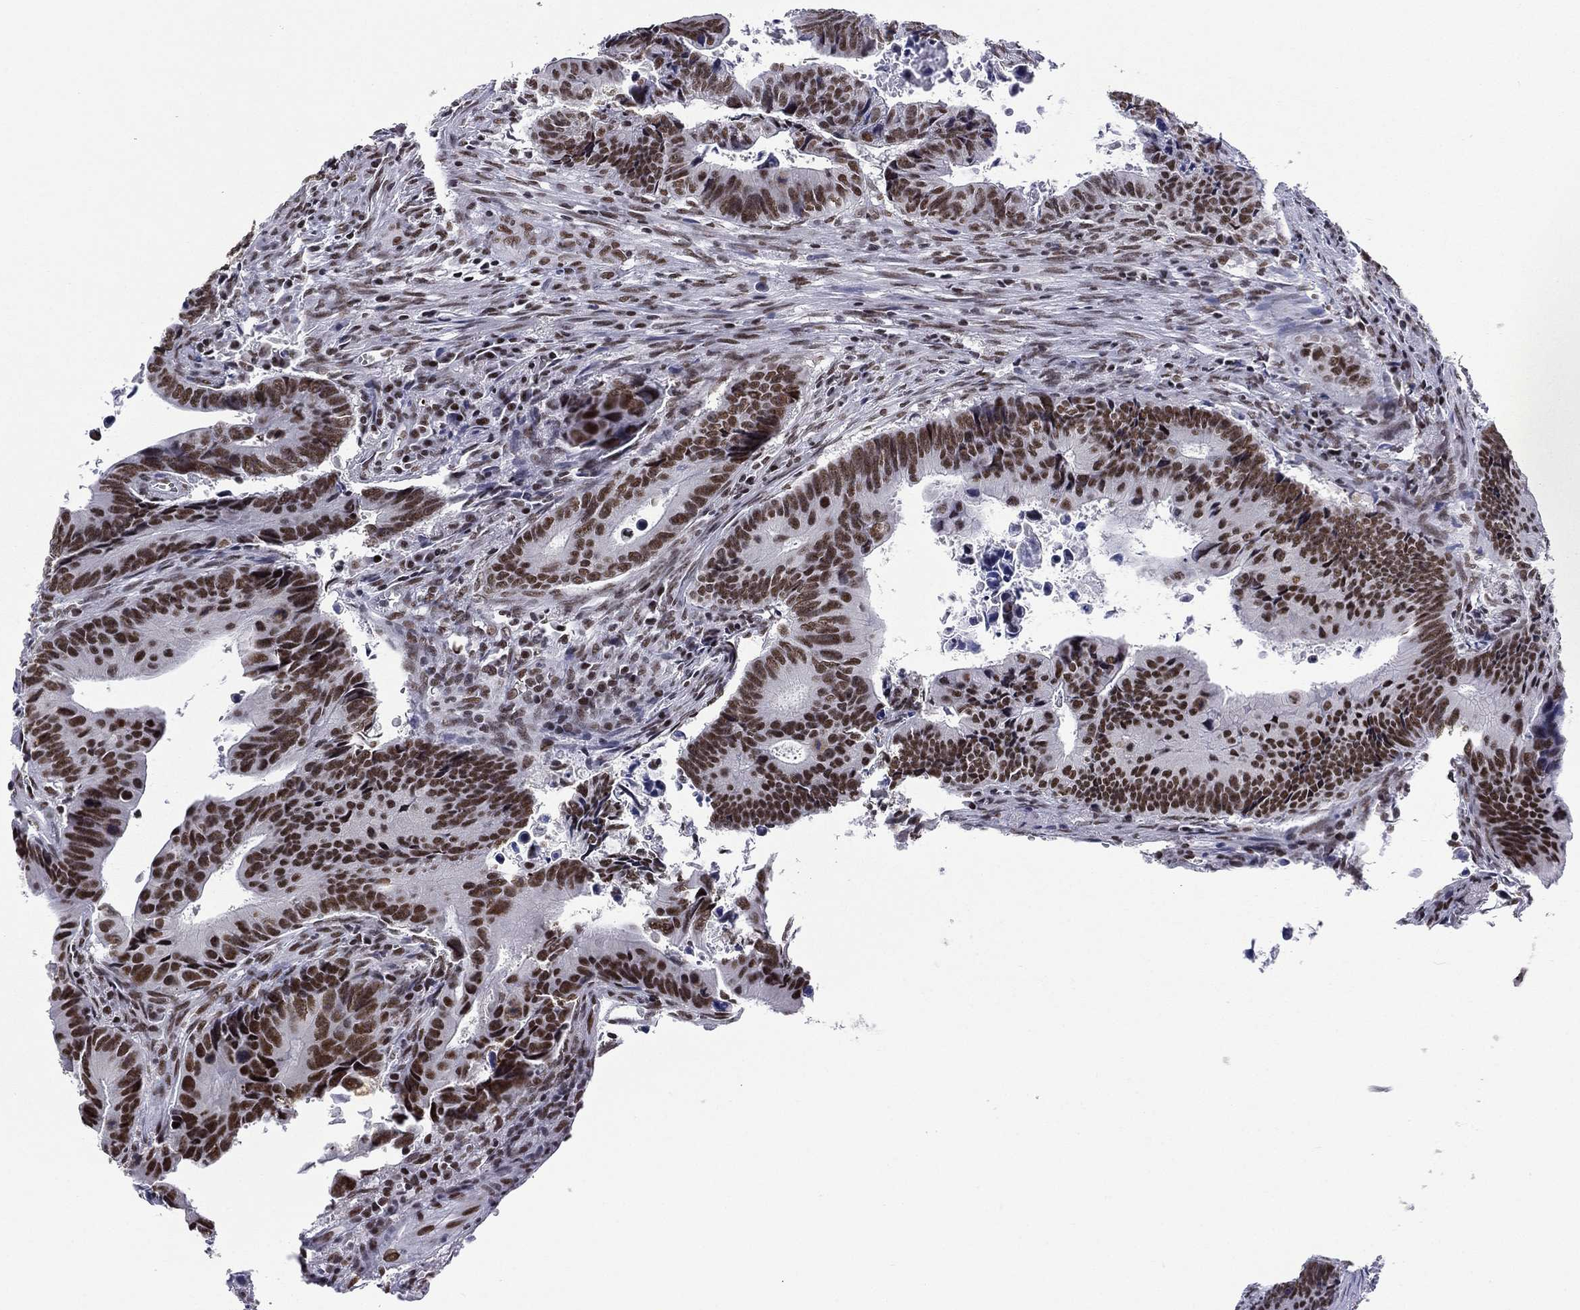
{"staining": {"intensity": "strong", "quantity": ">75%", "location": "nuclear"}, "tissue": "colorectal cancer", "cell_type": "Tumor cells", "image_type": "cancer", "snomed": [{"axis": "morphology", "description": "Adenocarcinoma, NOS"}, {"axis": "topography", "description": "Colon"}], "caption": "Brown immunohistochemical staining in adenocarcinoma (colorectal) reveals strong nuclear positivity in about >75% of tumor cells.", "gene": "ETV5", "patient": {"sex": "female", "age": 87}}